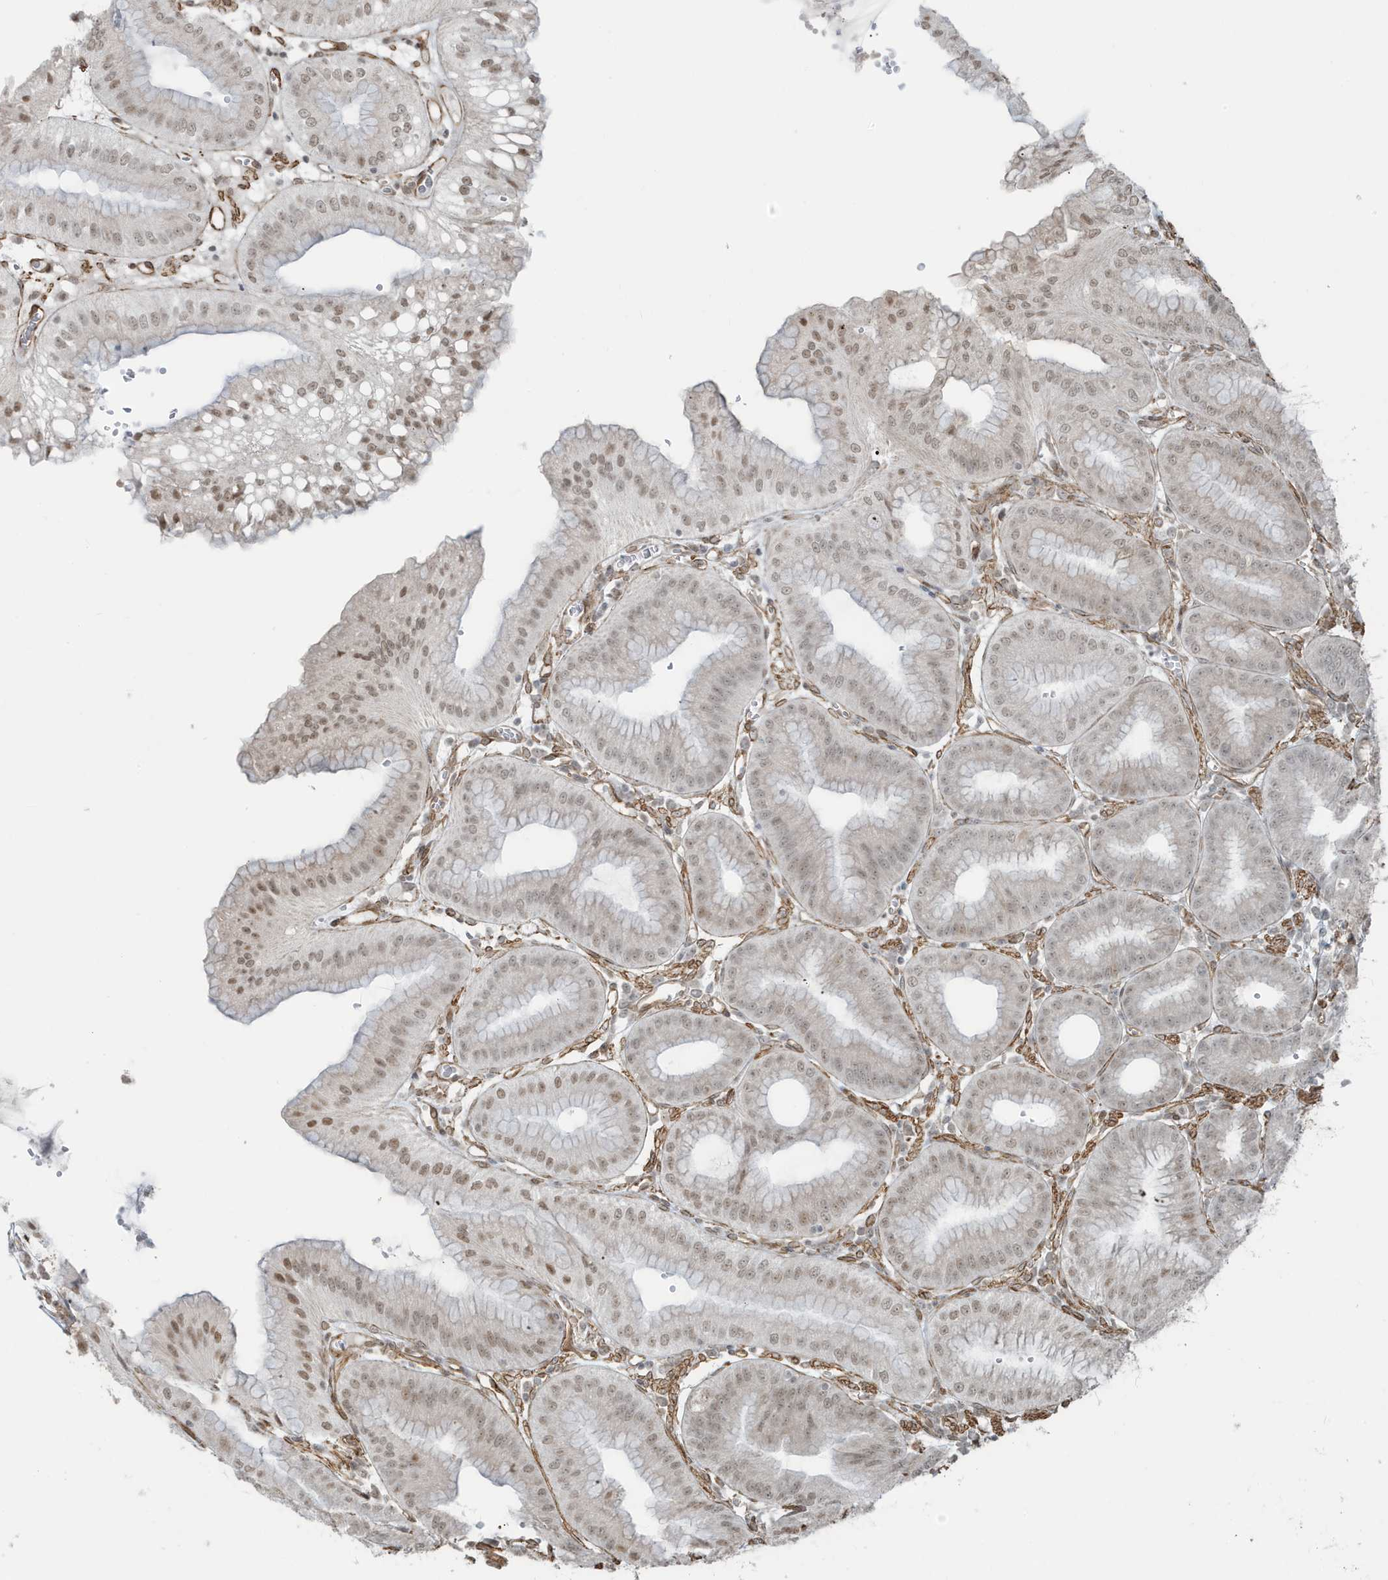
{"staining": {"intensity": "moderate", "quantity": "<25%", "location": "cytoplasmic/membranous"}, "tissue": "stomach", "cell_type": "Glandular cells", "image_type": "normal", "snomed": [{"axis": "morphology", "description": "Normal tissue, NOS"}, {"axis": "topography", "description": "Stomach, lower"}], "caption": "Immunohistochemical staining of normal stomach shows <25% levels of moderate cytoplasmic/membranous protein positivity in approximately <25% of glandular cells.", "gene": "CHCHD4", "patient": {"sex": "male", "age": 71}}